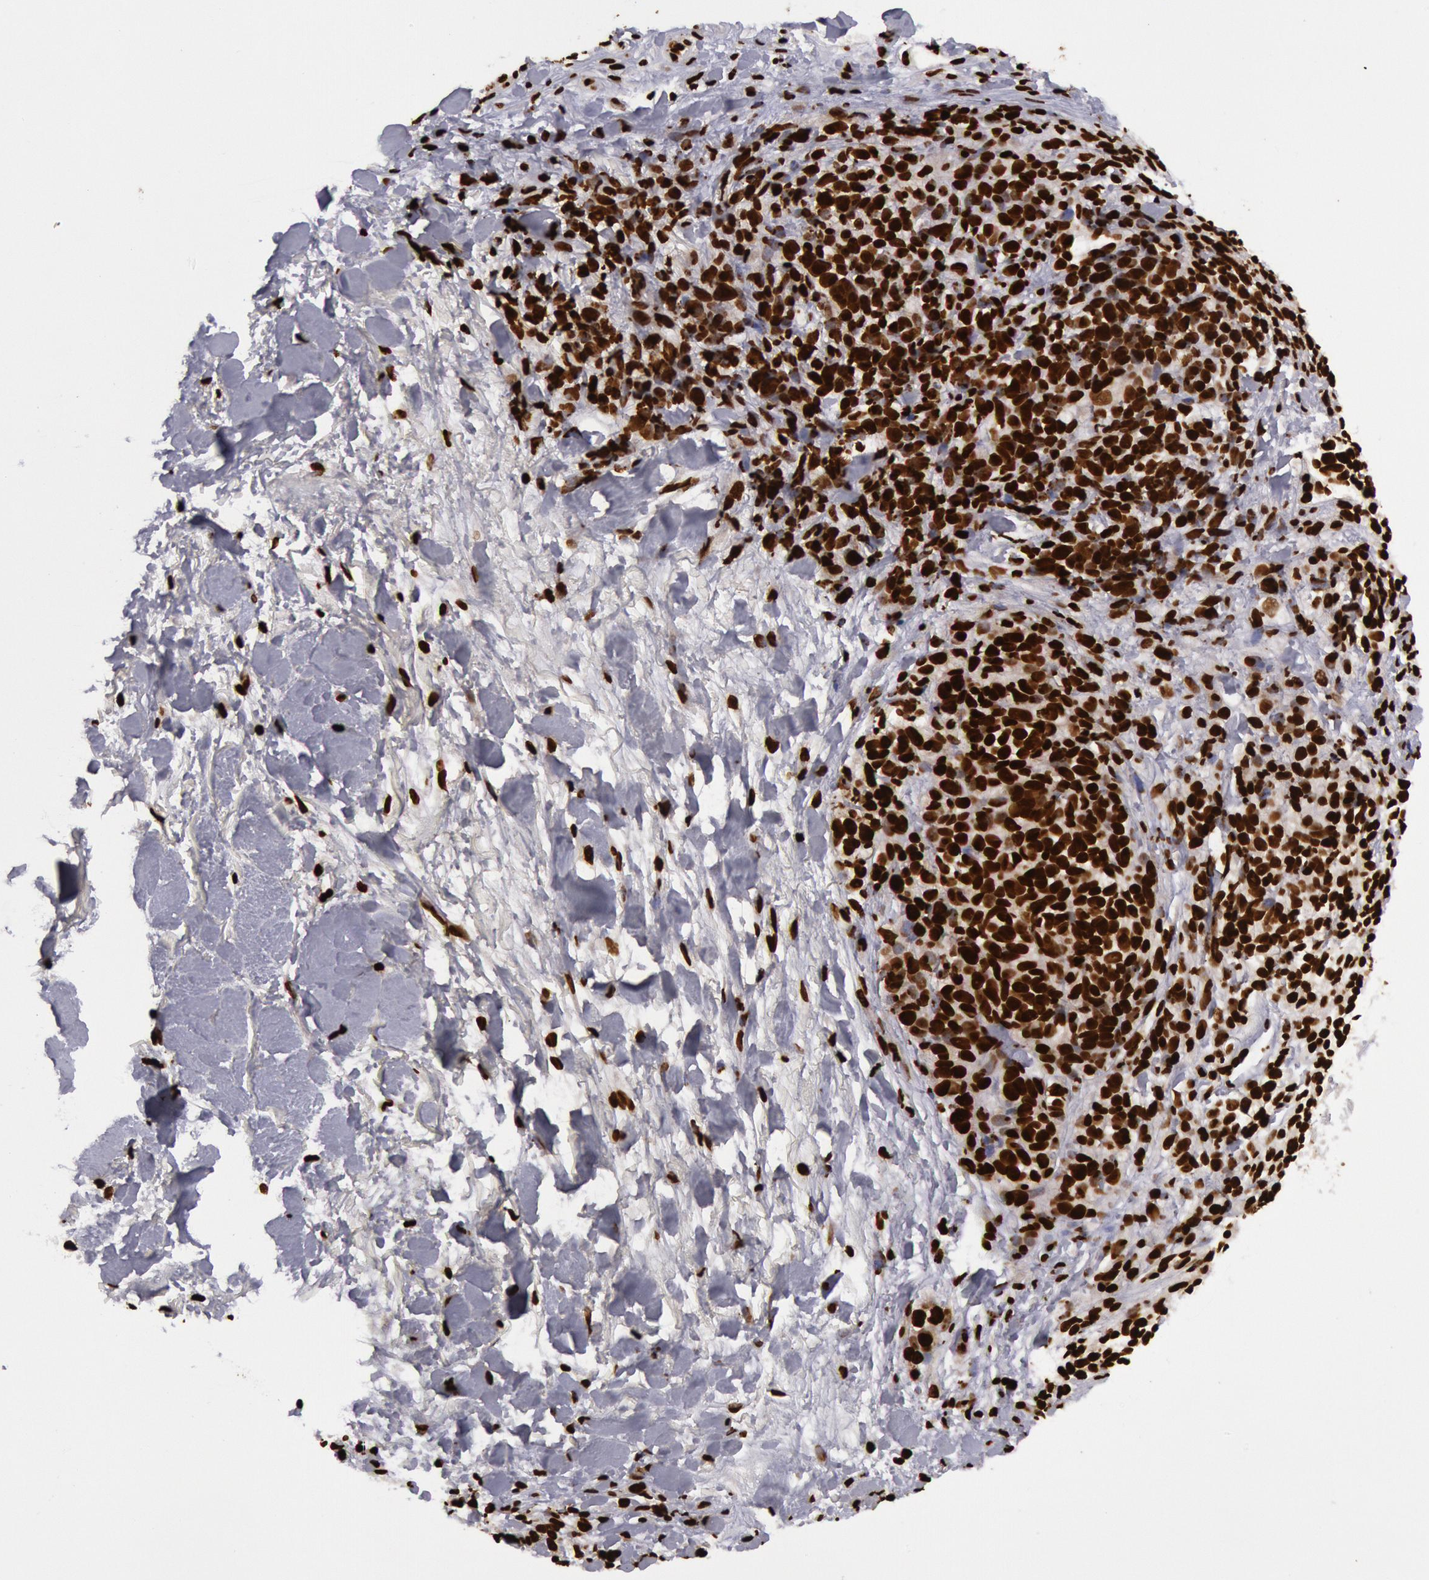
{"staining": {"intensity": "strong", "quantity": ">75%", "location": "nuclear"}, "tissue": "melanoma", "cell_type": "Tumor cells", "image_type": "cancer", "snomed": [{"axis": "morphology", "description": "Malignant melanoma, NOS"}, {"axis": "topography", "description": "Skin"}], "caption": "DAB immunohistochemical staining of human melanoma demonstrates strong nuclear protein expression in approximately >75% of tumor cells. The protein of interest is stained brown, and the nuclei are stained in blue (DAB (3,3'-diaminobenzidine) IHC with brightfield microscopy, high magnification).", "gene": "H3-4", "patient": {"sex": "female", "age": 85}}